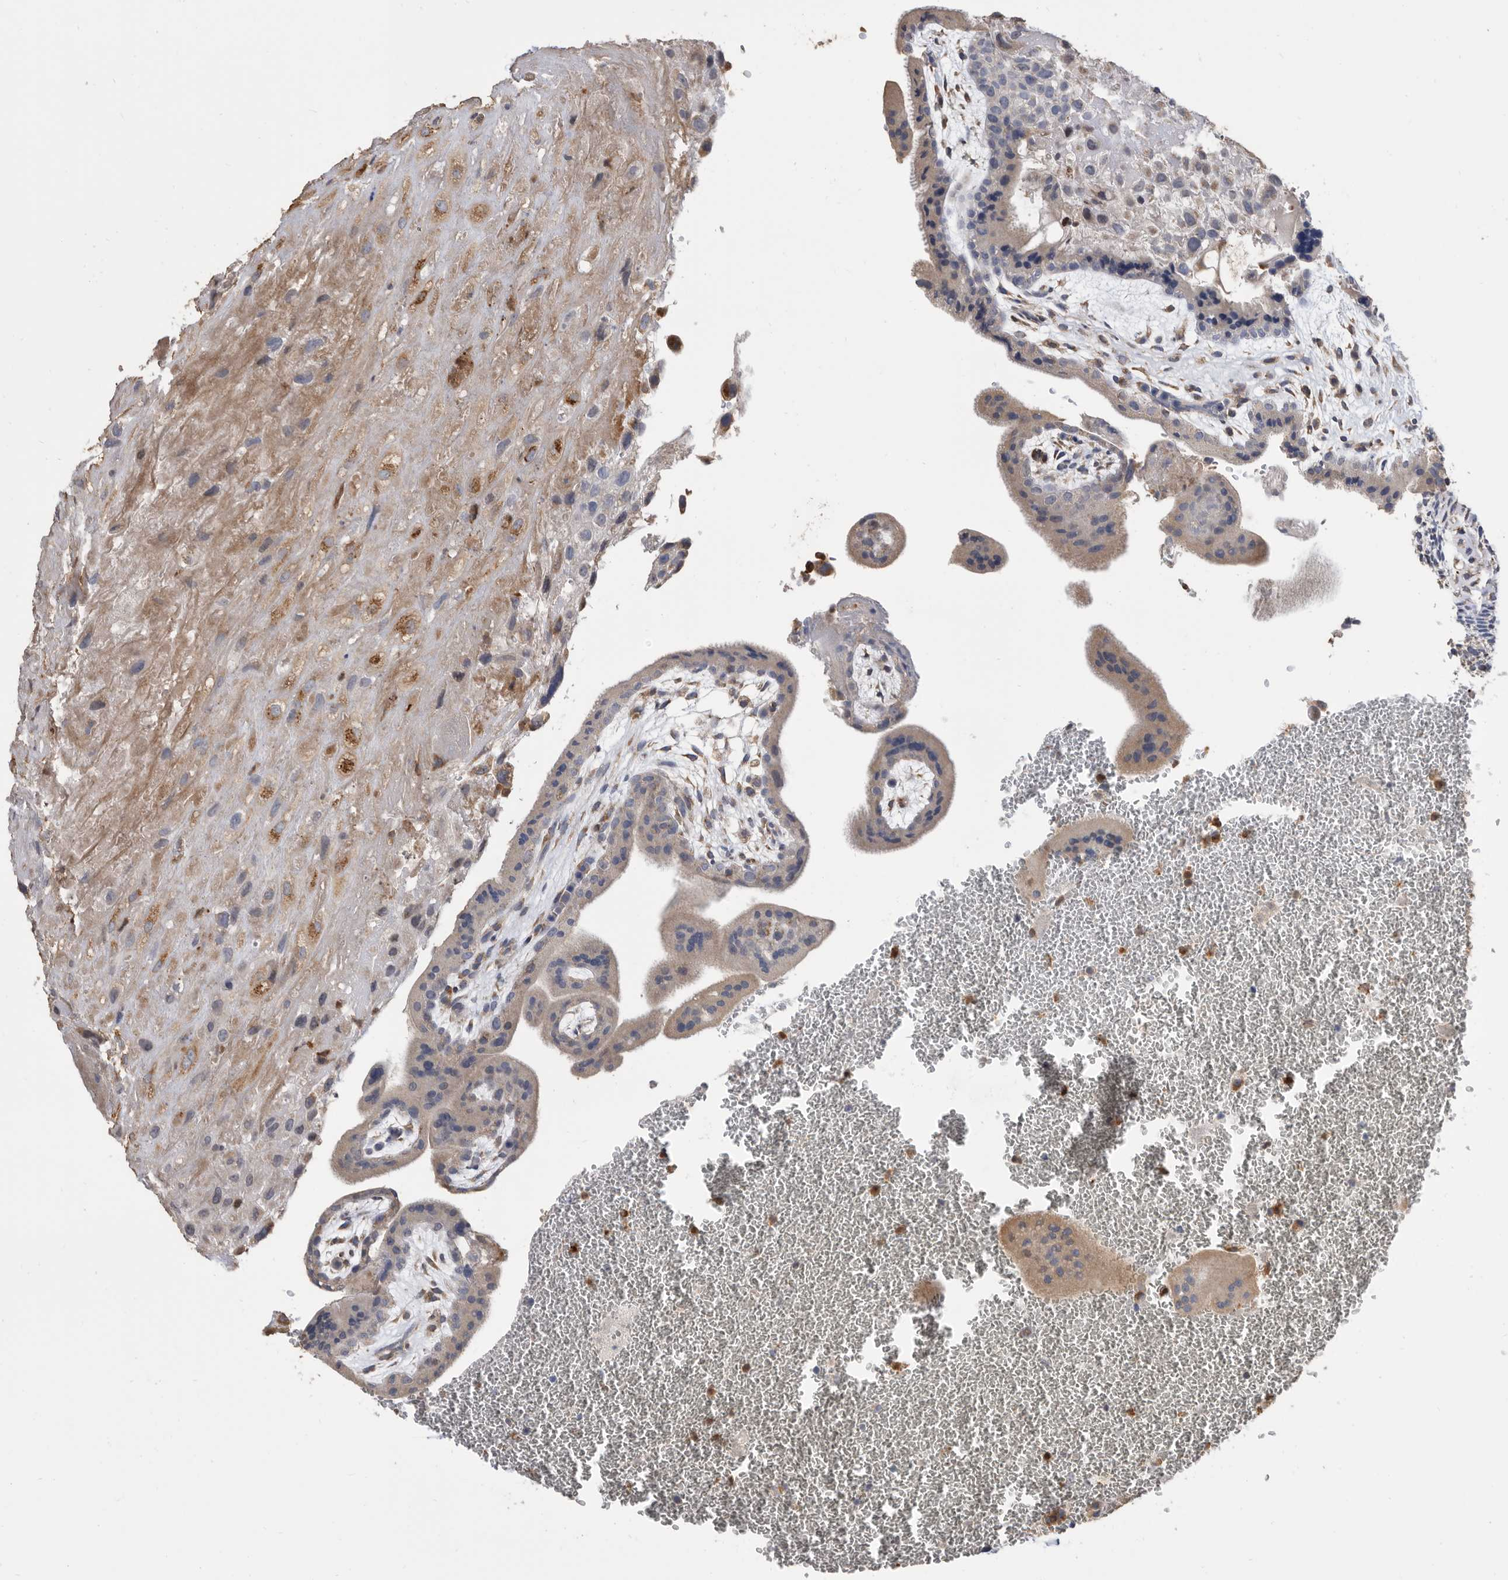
{"staining": {"intensity": "moderate", "quantity": ">75%", "location": "cytoplasmic/membranous"}, "tissue": "placenta", "cell_type": "Decidual cells", "image_type": "normal", "snomed": [{"axis": "morphology", "description": "Normal tissue, NOS"}, {"axis": "topography", "description": "Placenta"}], "caption": "Placenta stained with IHC exhibits moderate cytoplasmic/membranous staining in about >75% of decidual cells. (DAB IHC with brightfield microscopy, high magnification).", "gene": "CRISPLD2", "patient": {"sex": "female", "age": 35}}